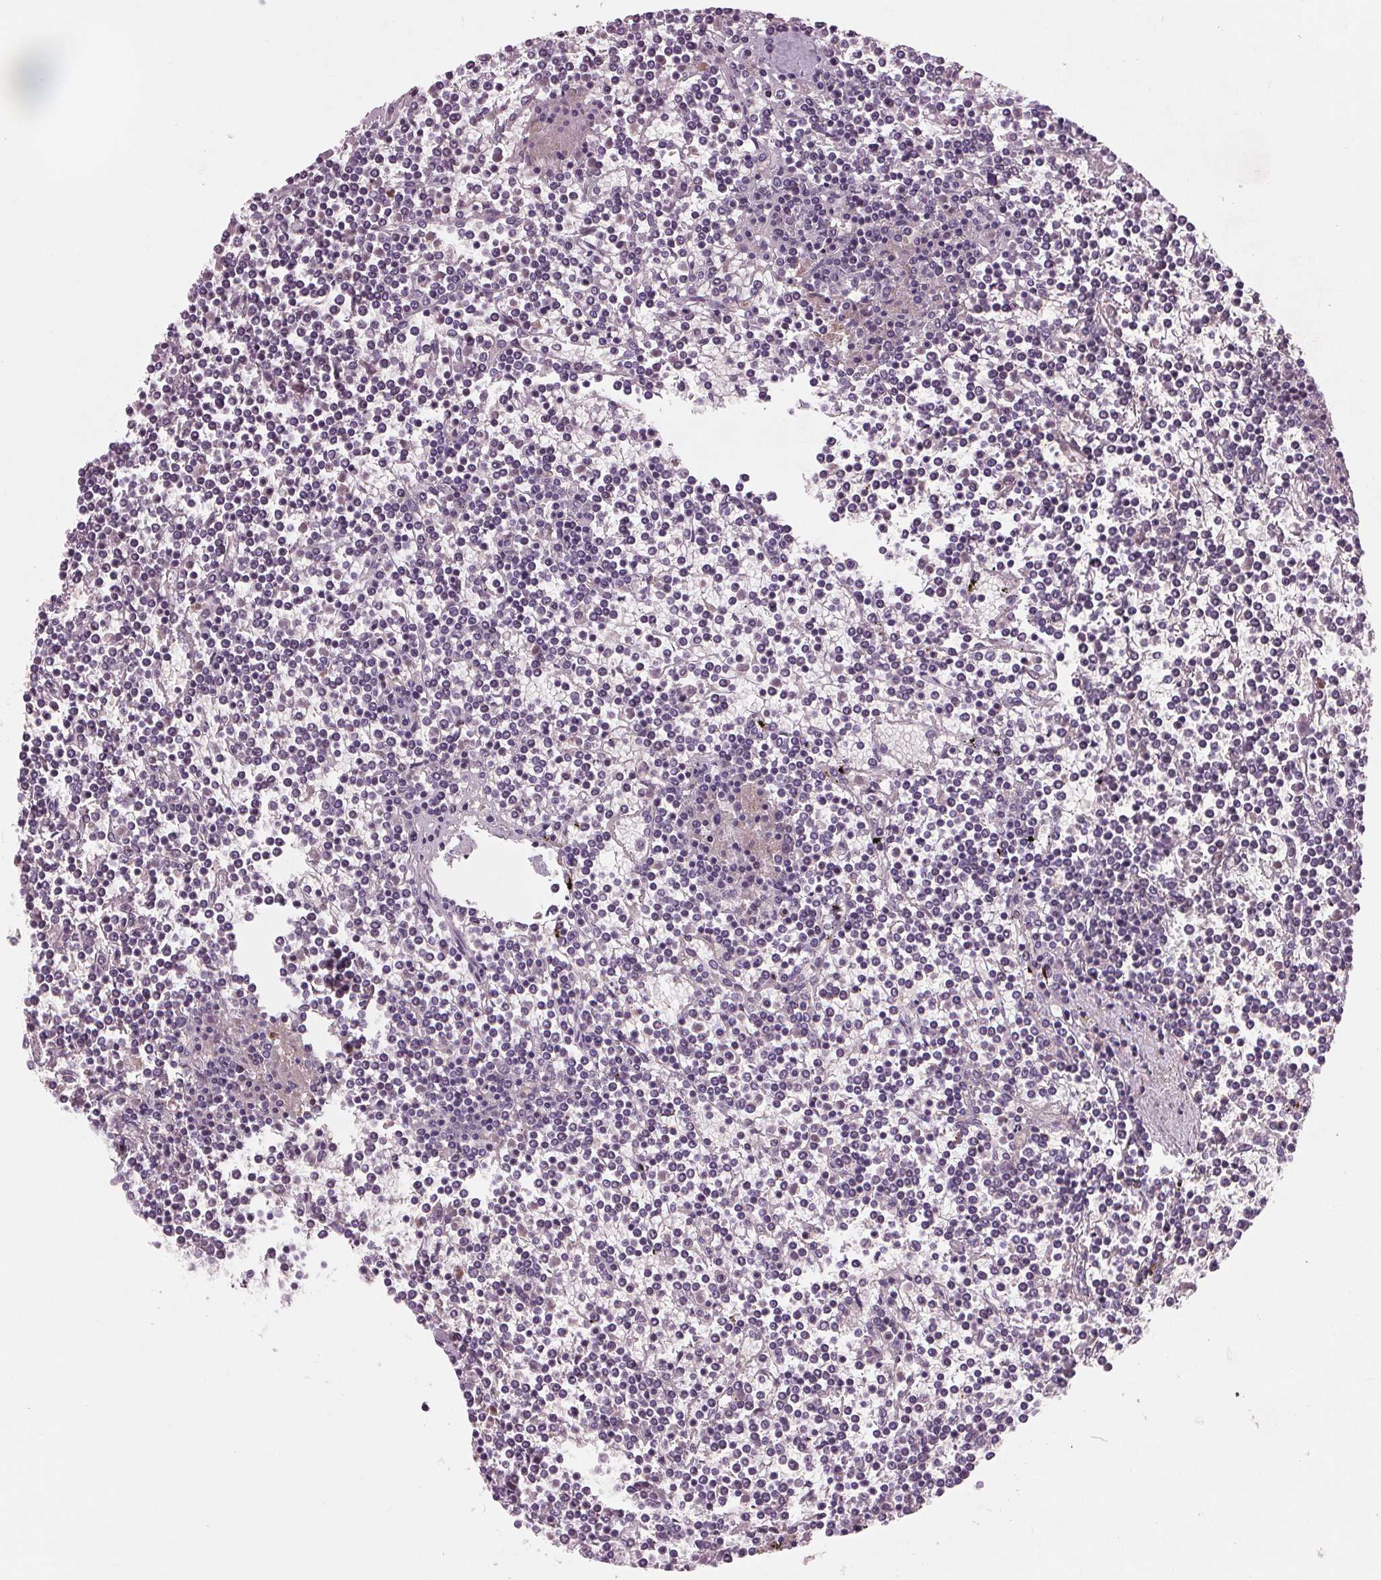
{"staining": {"intensity": "negative", "quantity": "none", "location": "none"}, "tissue": "lymphoma", "cell_type": "Tumor cells", "image_type": "cancer", "snomed": [{"axis": "morphology", "description": "Malignant lymphoma, non-Hodgkin's type, Low grade"}, {"axis": "topography", "description": "Spleen"}], "caption": "Human lymphoma stained for a protein using immunohistochemistry exhibits no positivity in tumor cells.", "gene": "C6", "patient": {"sex": "female", "age": 19}}